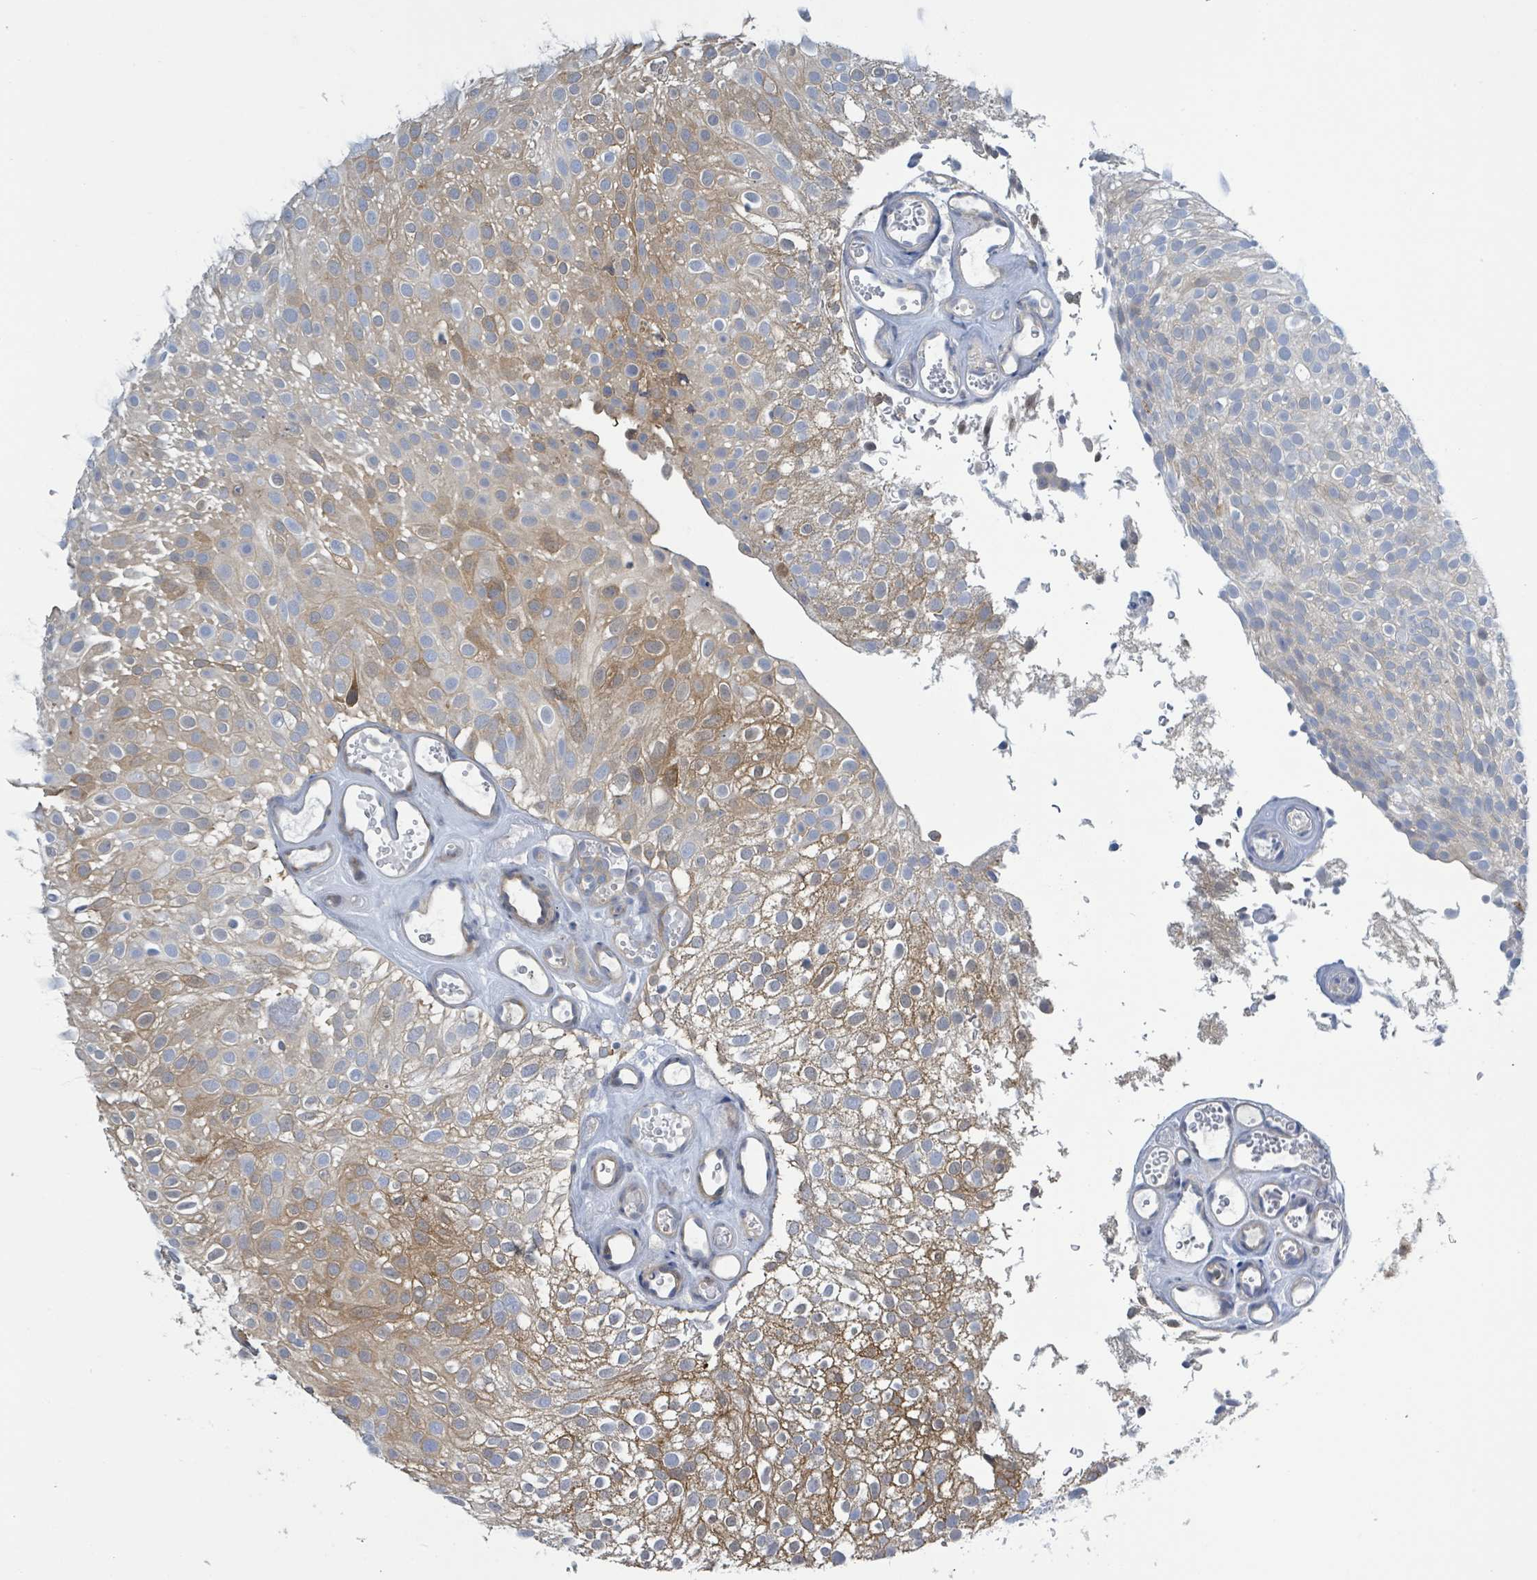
{"staining": {"intensity": "moderate", "quantity": ">75%", "location": "cytoplasmic/membranous"}, "tissue": "urothelial cancer", "cell_type": "Tumor cells", "image_type": "cancer", "snomed": [{"axis": "morphology", "description": "Urothelial carcinoma, Low grade"}, {"axis": "topography", "description": "Urinary bladder"}], "caption": "IHC staining of low-grade urothelial carcinoma, which exhibits medium levels of moderate cytoplasmic/membranous positivity in approximately >75% of tumor cells indicating moderate cytoplasmic/membranous protein expression. The staining was performed using DAB (brown) for protein detection and nuclei were counterstained in hematoxylin (blue).", "gene": "DGKZ", "patient": {"sex": "male", "age": 78}}